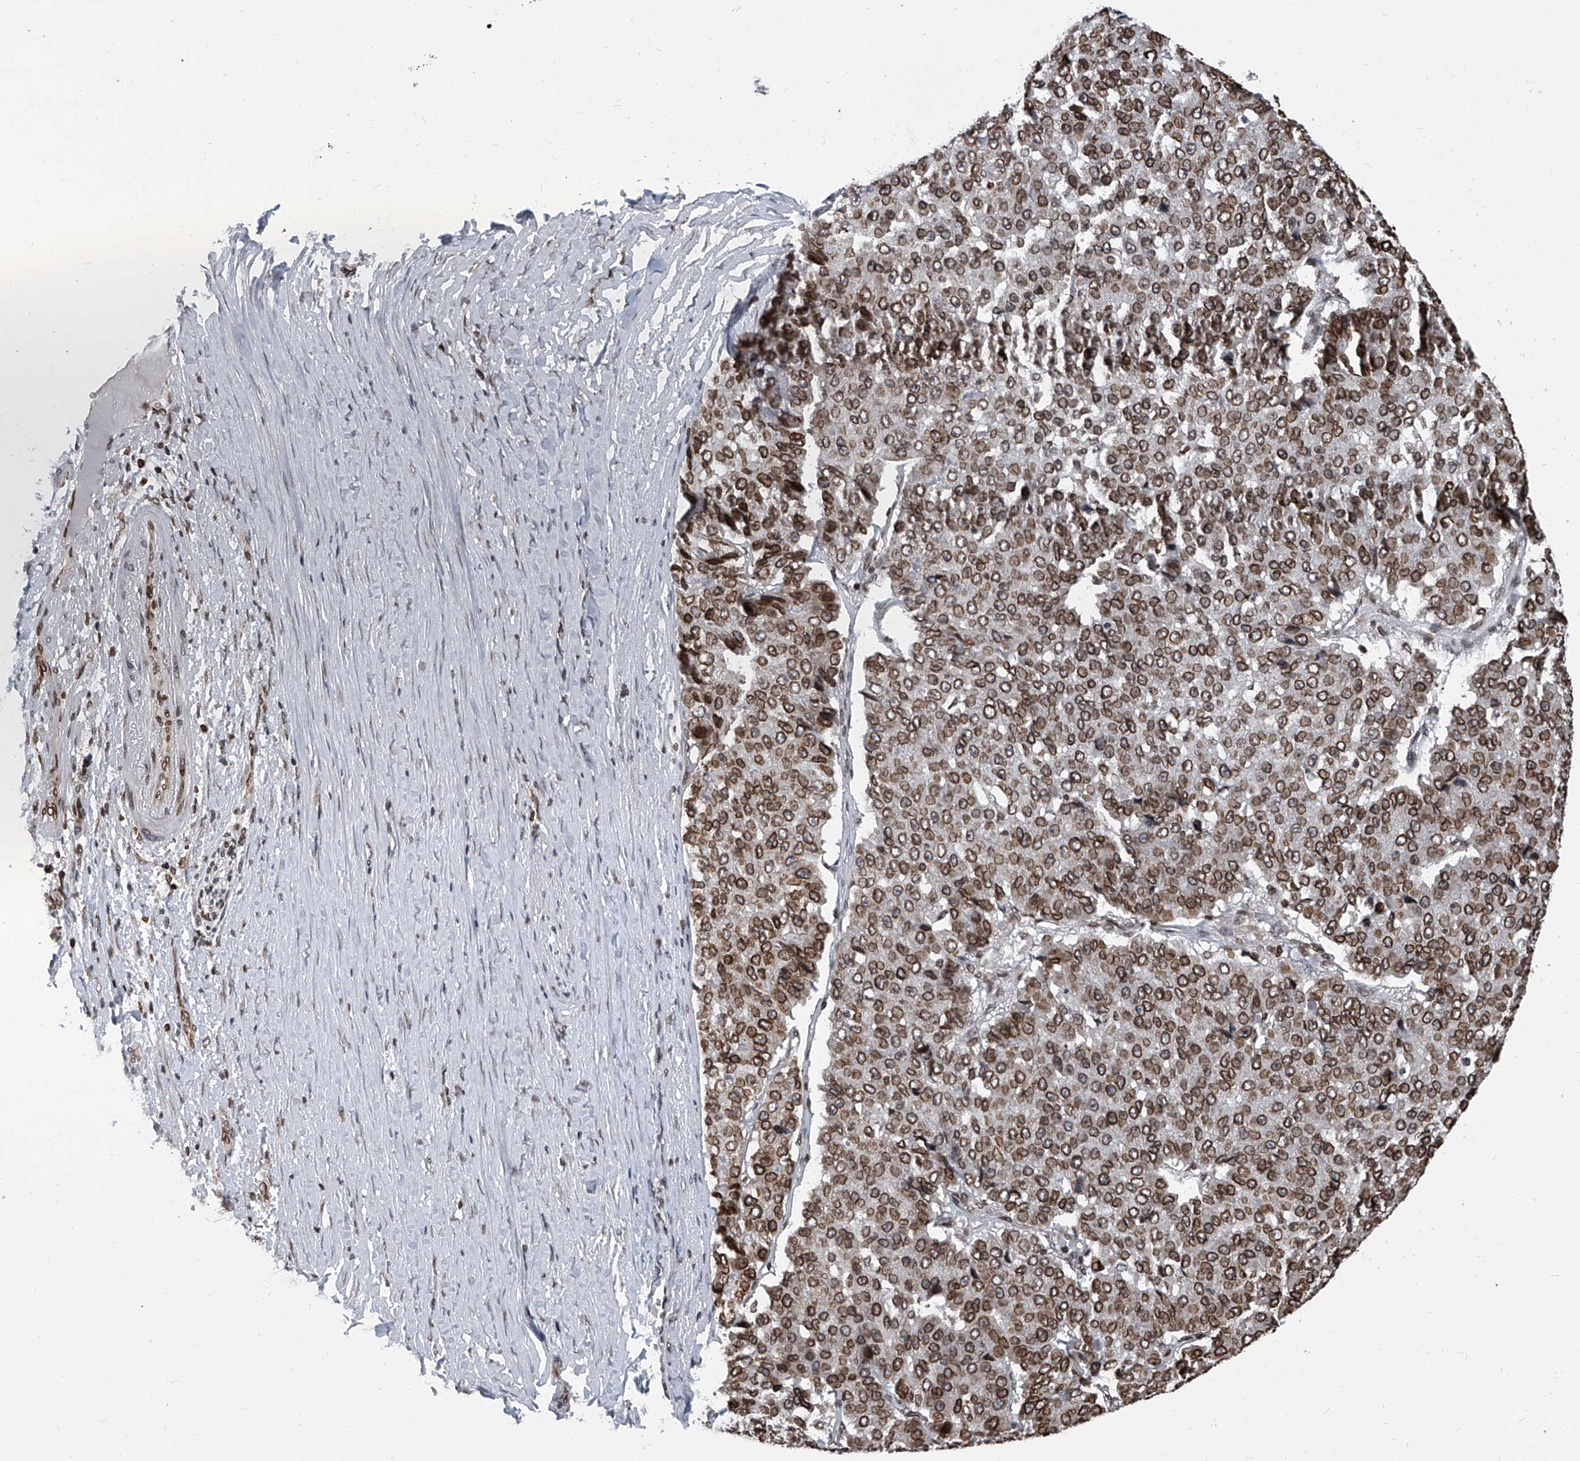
{"staining": {"intensity": "strong", "quantity": ">75%", "location": "cytoplasmic/membranous,nuclear"}, "tissue": "pancreatic cancer", "cell_type": "Tumor cells", "image_type": "cancer", "snomed": [{"axis": "morphology", "description": "Adenocarcinoma, NOS"}, {"axis": "topography", "description": "Pancreas"}], "caption": "Immunohistochemical staining of human pancreatic cancer (adenocarcinoma) reveals strong cytoplasmic/membranous and nuclear protein expression in about >75% of tumor cells. The protein is stained brown, and the nuclei are stained in blue (DAB IHC with brightfield microscopy, high magnification).", "gene": "PHF20", "patient": {"sex": "male", "age": 50}}